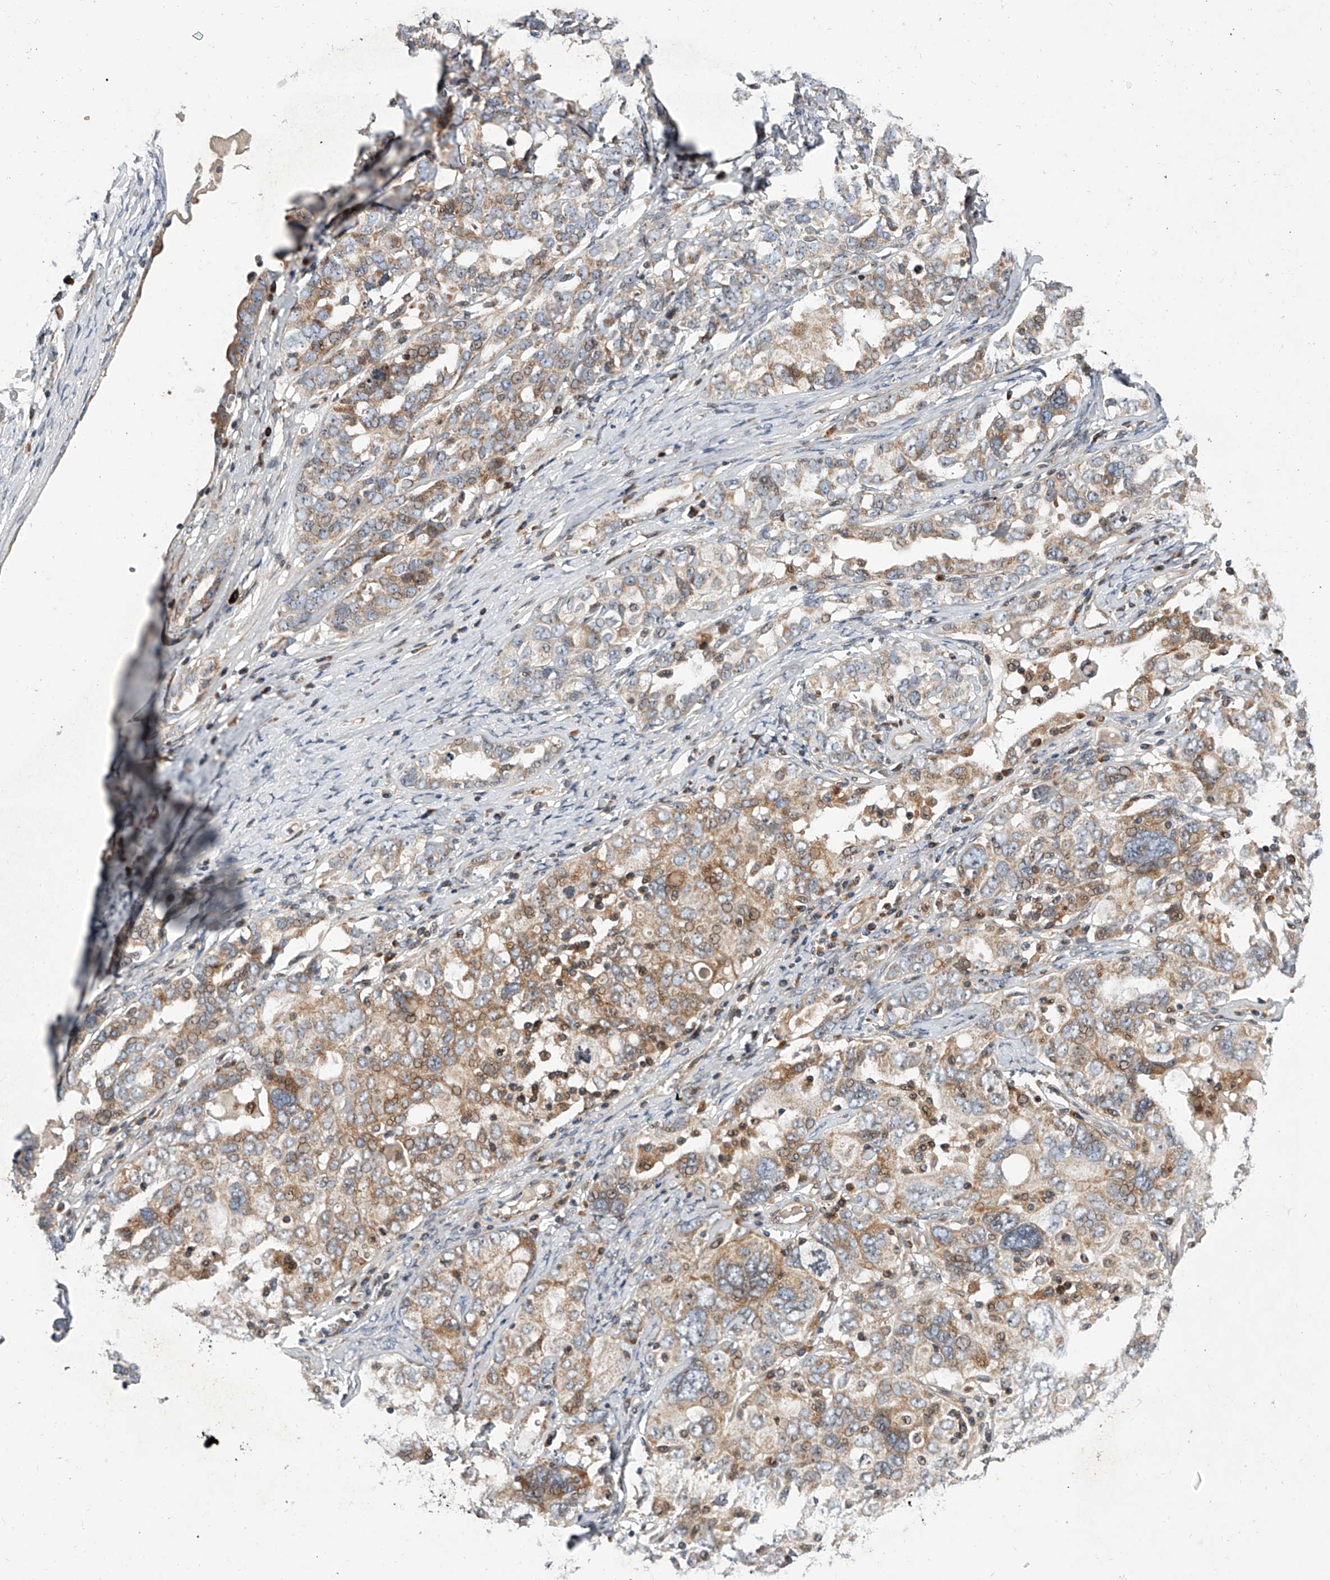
{"staining": {"intensity": "moderate", "quantity": ">75%", "location": "cytoplasmic/membranous"}, "tissue": "ovarian cancer", "cell_type": "Tumor cells", "image_type": "cancer", "snomed": [{"axis": "morphology", "description": "Carcinoma, endometroid"}, {"axis": "topography", "description": "Ovary"}], "caption": "A micrograph of human ovarian cancer stained for a protein displays moderate cytoplasmic/membranous brown staining in tumor cells.", "gene": "DLGAP2", "patient": {"sex": "female", "age": 62}}